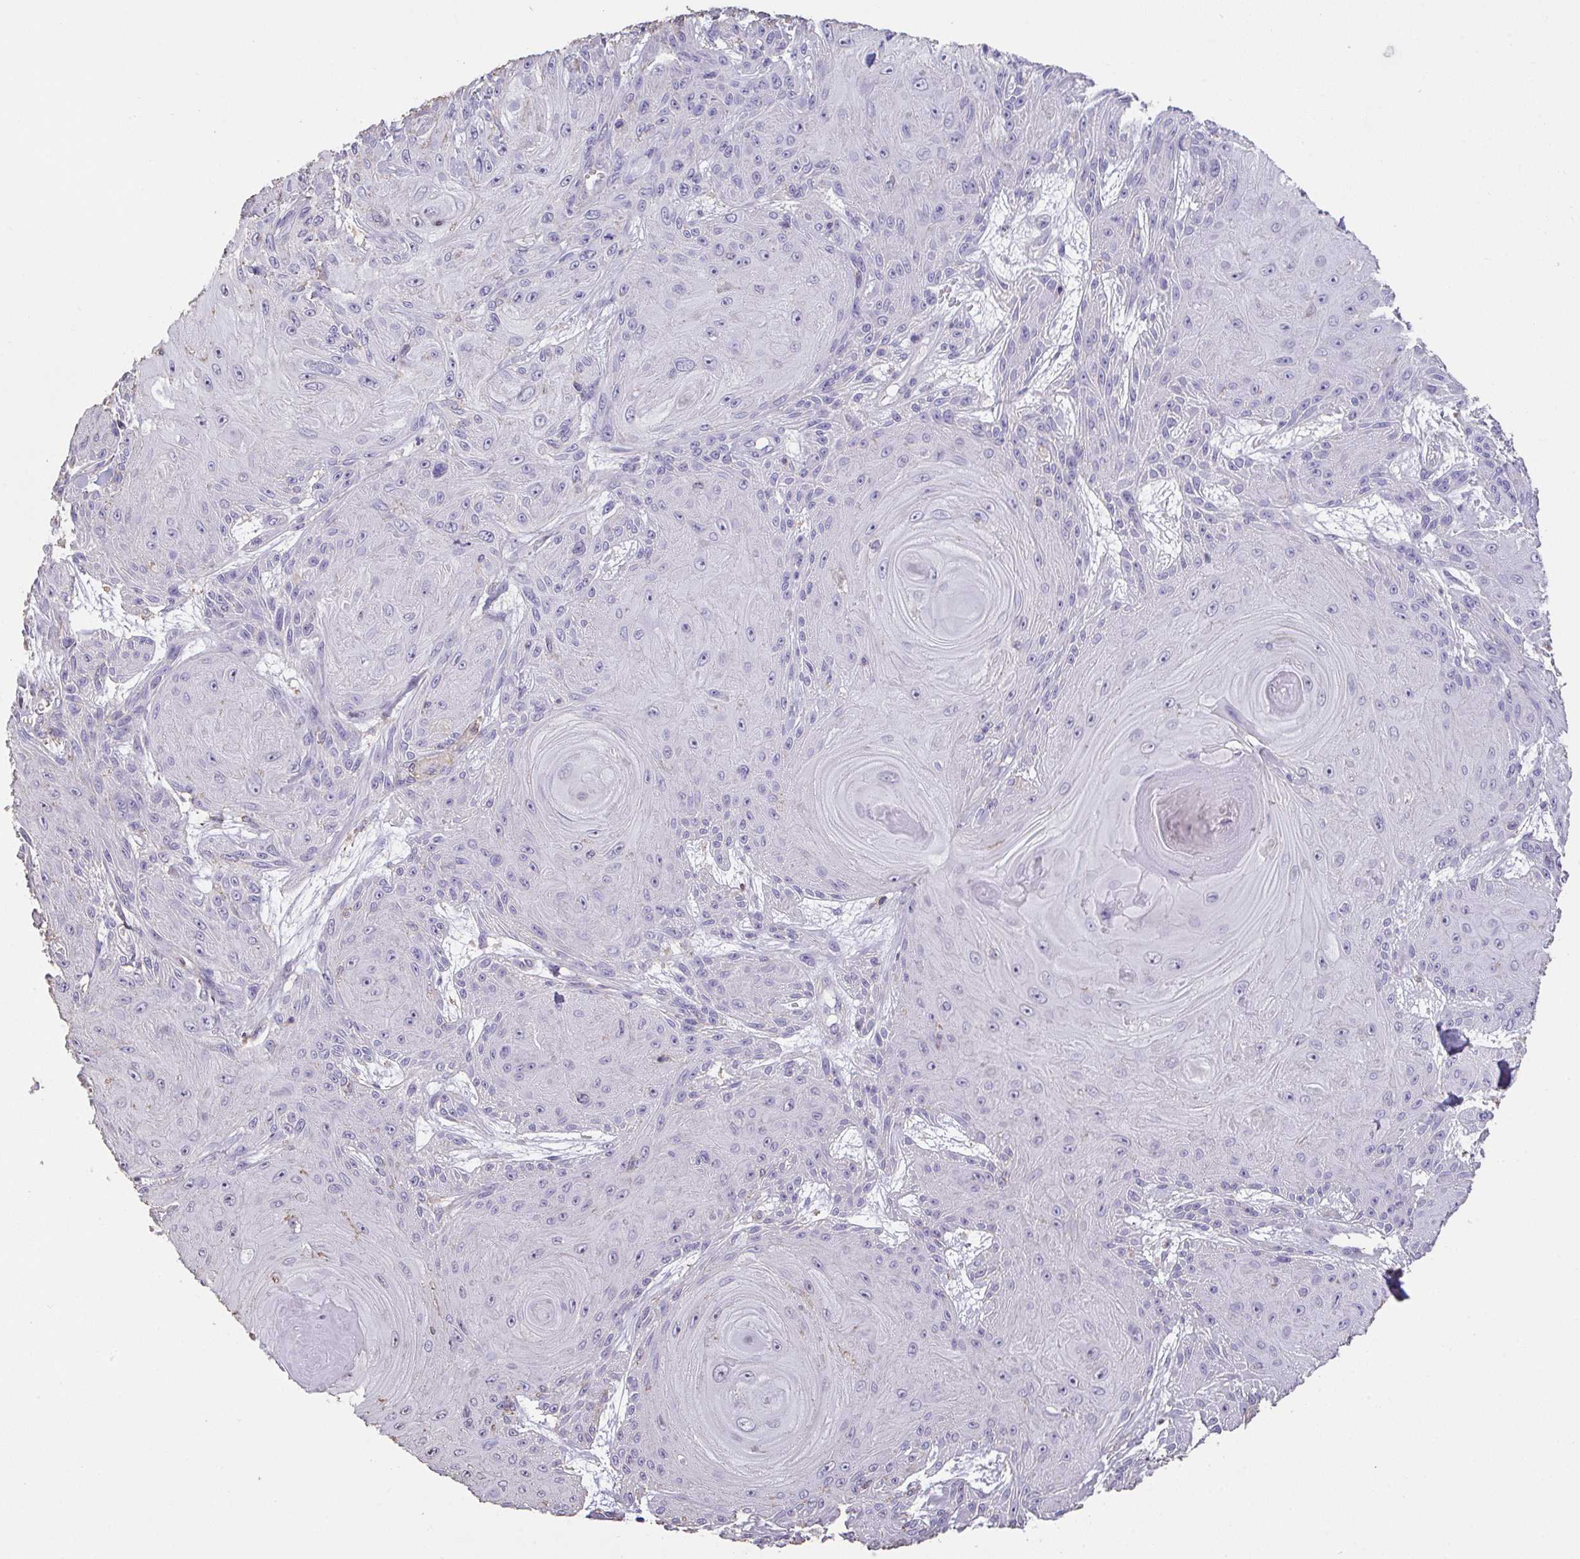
{"staining": {"intensity": "negative", "quantity": "none", "location": "none"}, "tissue": "skin cancer", "cell_type": "Tumor cells", "image_type": "cancer", "snomed": [{"axis": "morphology", "description": "Squamous cell carcinoma, NOS"}, {"axis": "topography", "description": "Skin"}], "caption": "The IHC micrograph has no significant staining in tumor cells of skin cancer (squamous cell carcinoma) tissue. The staining is performed using DAB (3,3'-diaminobenzidine) brown chromogen with nuclei counter-stained in using hematoxylin.", "gene": "IL23R", "patient": {"sex": "male", "age": 88}}